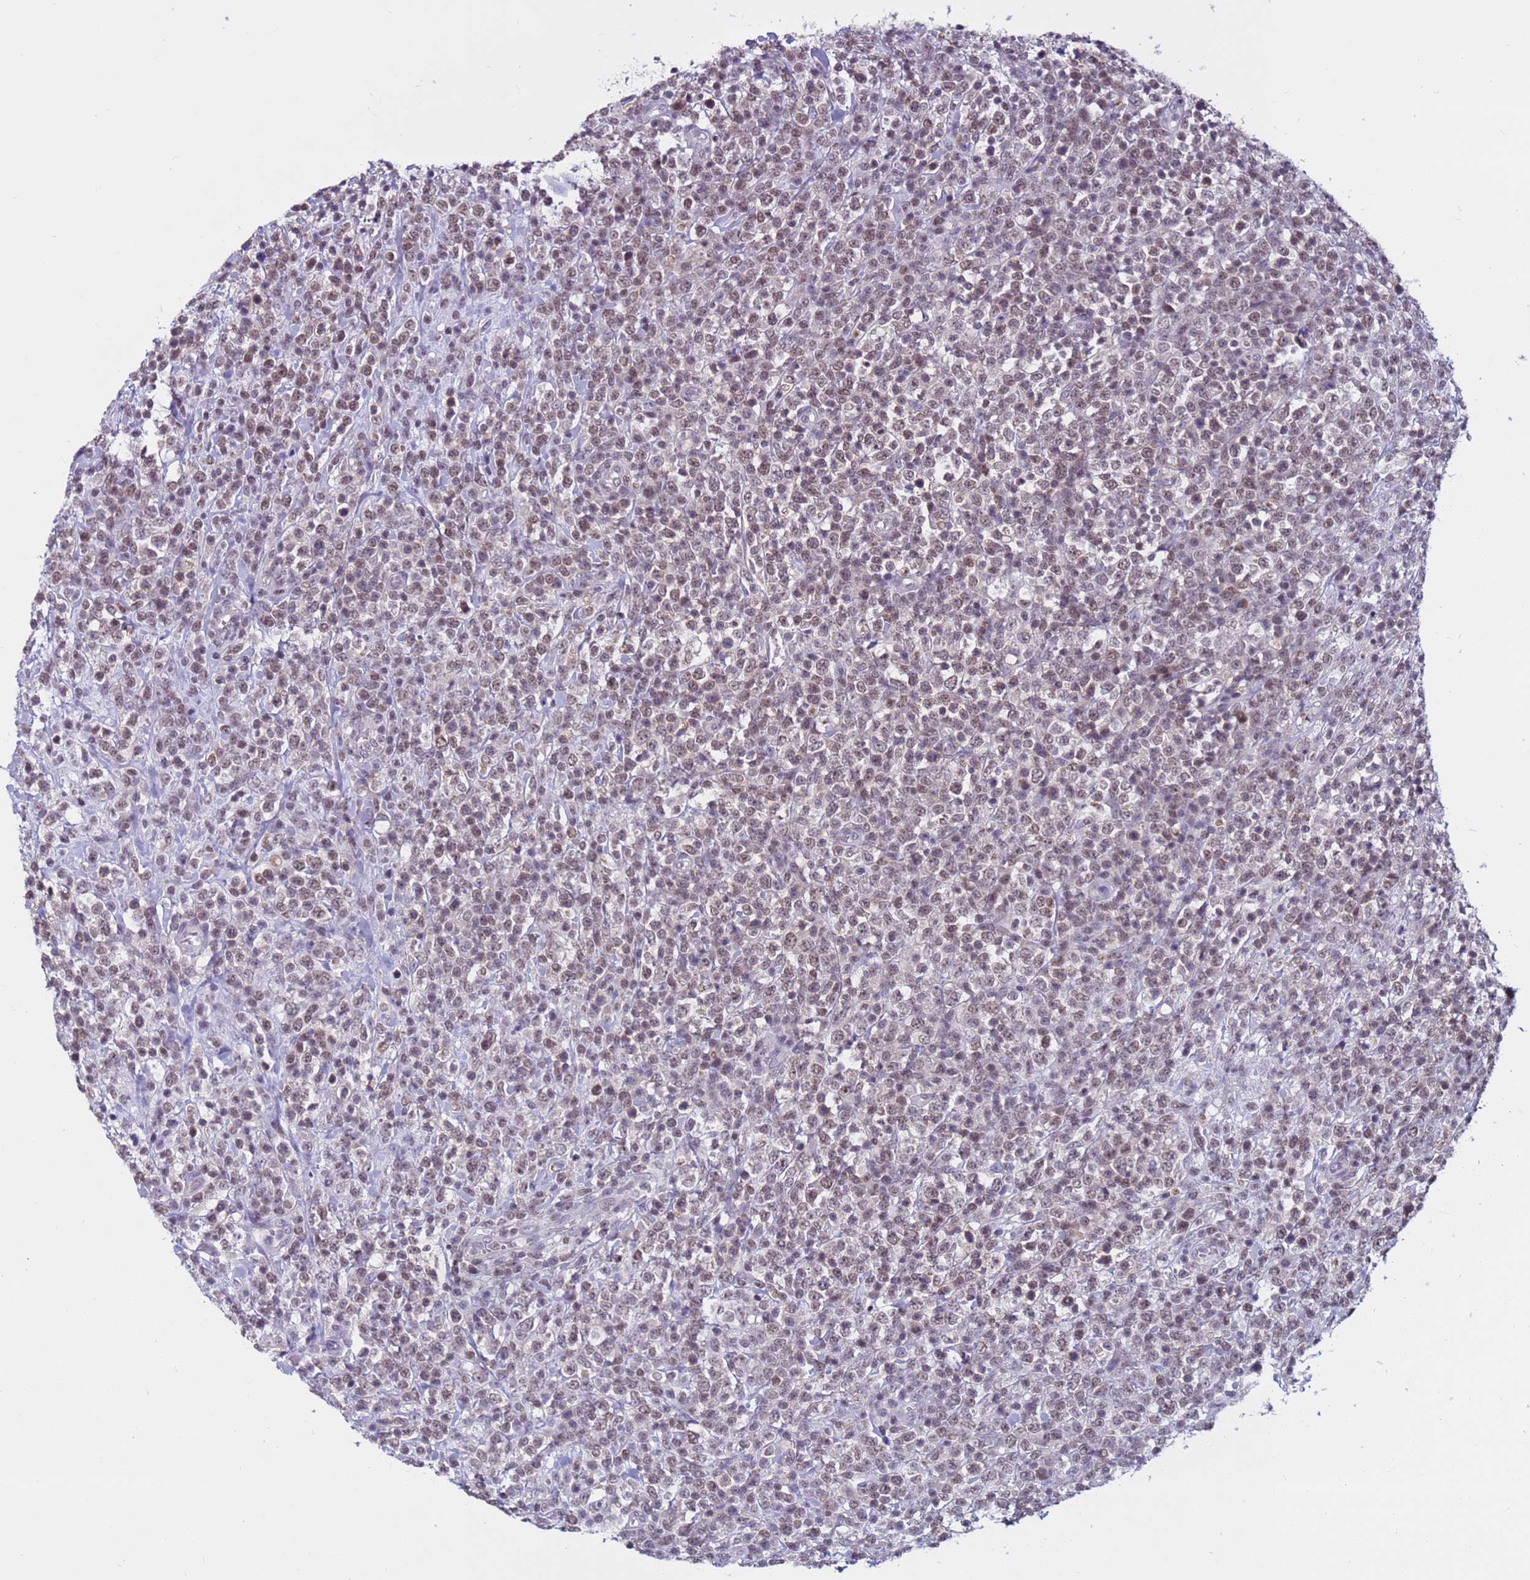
{"staining": {"intensity": "weak", "quantity": ">75%", "location": "nuclear"}, "tissue": "lymphoma", "cell_type": "Tumor cells", "image_type": "cancer", "snomed": [{"axis": "morphology", "description": "Malignant lymphoma, non-Hodgkin's type, High grade"}, {"axis": "topography", "description": "Colon"}], "caption": "Lymphoma was stained to show a protein in brown. There is low levels of weak nuclear positivity in about >75% of tumor cells. Nuclei are stained in blue.", "gene": "CDK2AP2", "patient": {"sex": "female", "age": 53}}